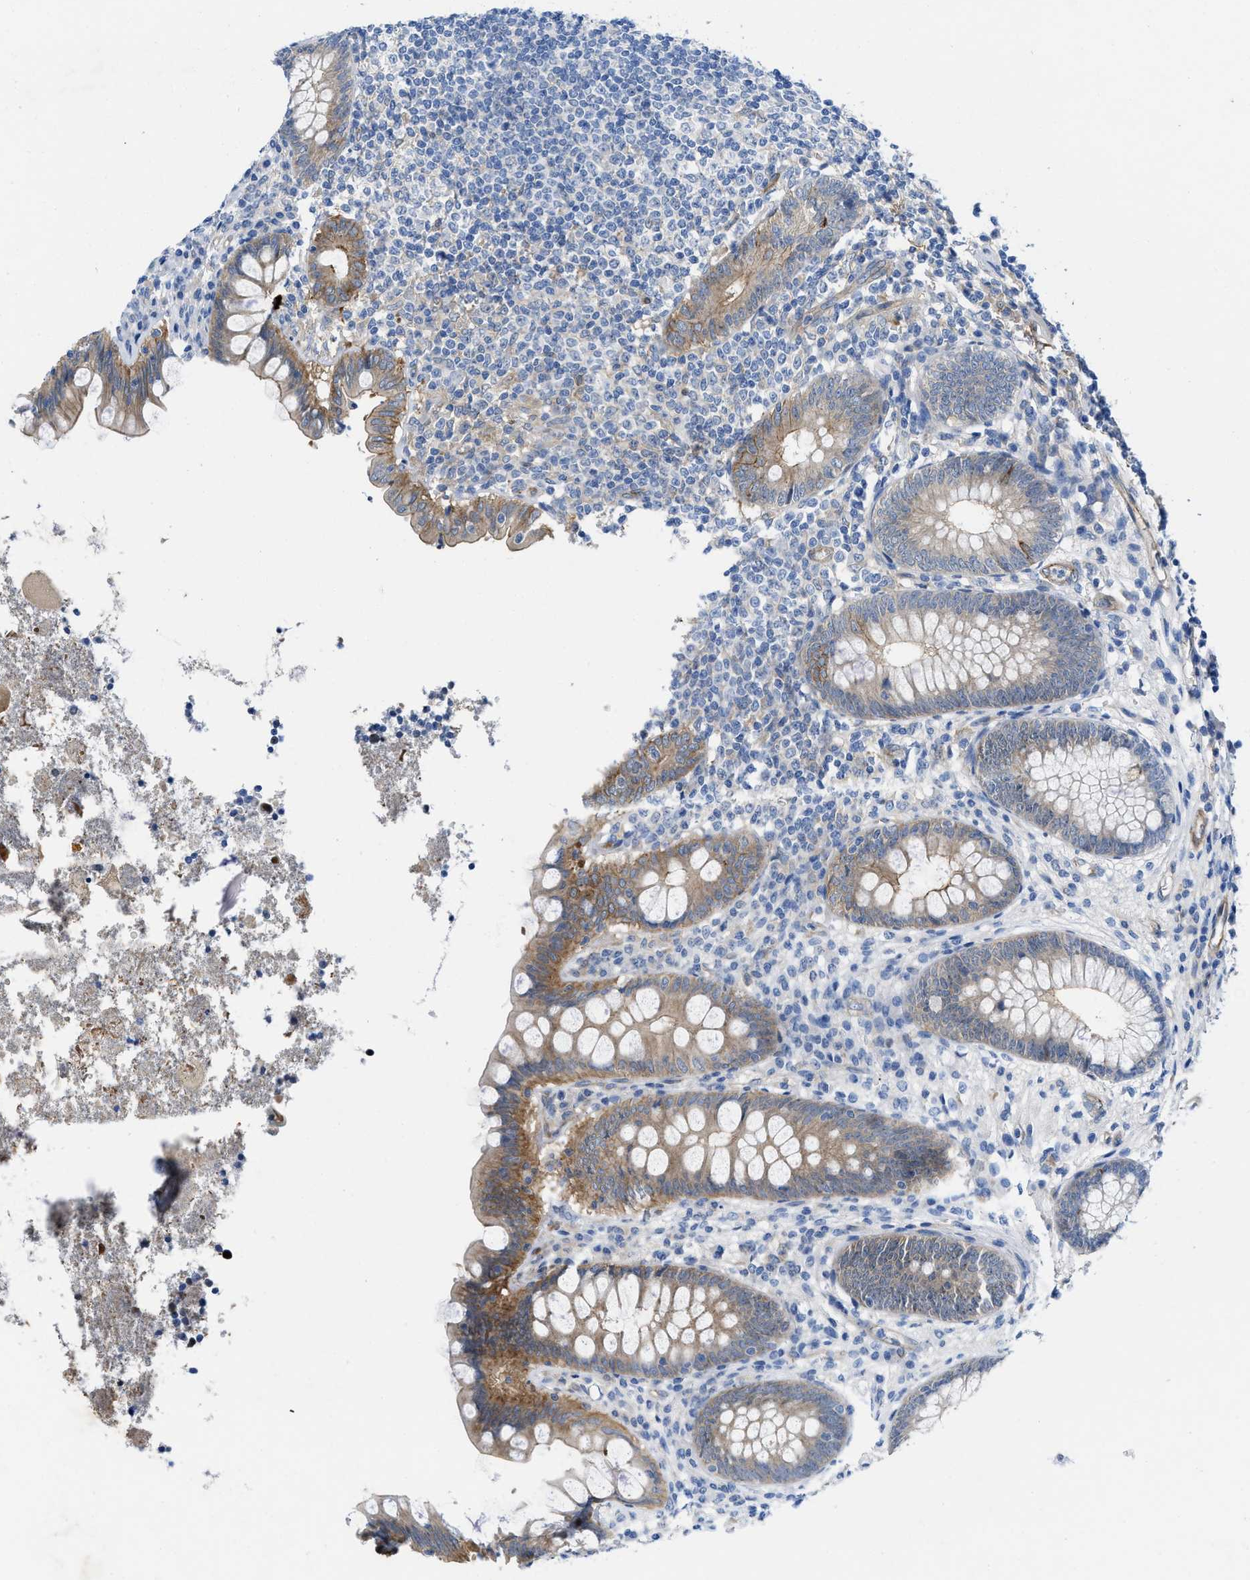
{"staining": {"intensity": "moderate", "quantity": ">75%", "location": "cytoplasmic/membranous"}, "tissue": "appendix", "cell_type": "Glandular cells", "image_type": "normal", "snomed": [{"axis": "morphology", "description": "Normal tissue, NOS"}, {"axis": "topography", "description": "Appendix"}], "caption": "Protein expression analysis of benign human appendix reveals moderate cytoplasmic/membranous staining in approximately >75% of glandular cells. (brown staining indicates protein expression, while blue staining denotes nuclei).", "gene": "PDLIM5", "patient": {"sex": "female", "age": 66}}